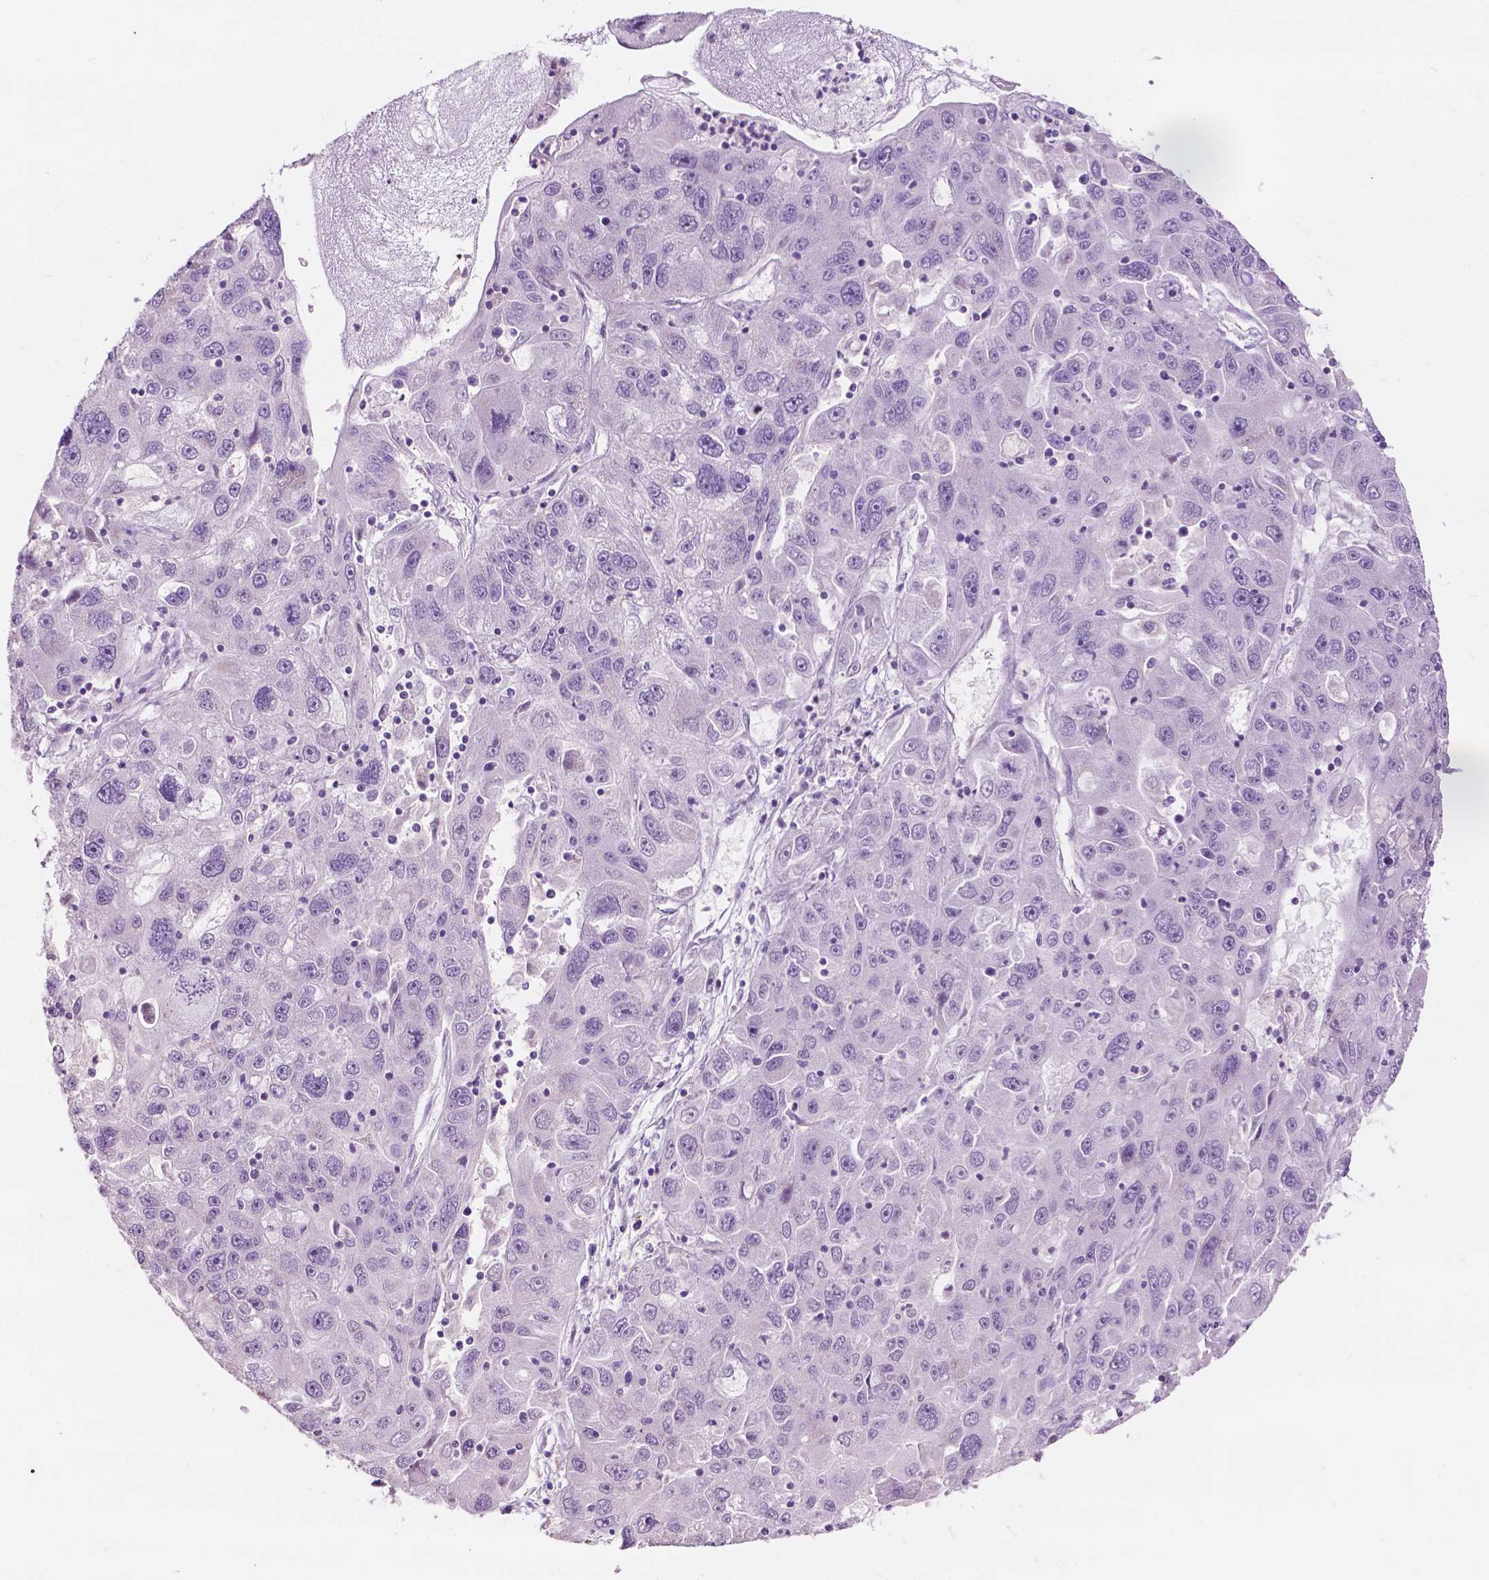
{"staining": {"intensity": "negative", "quantity": "none", "location": "none"}, "tissue": "stomach cancer", "cell_type": "Tumor cells", "image_type": "cancer", "snomed": [{"axis": "morphology", "description": "Adenocarcinoma, NOS"}, {"axis": "topography", "description": "Stomach"}], "caption": "Tumor cells are negative for brown protein staining in stomach adenocarcinoma. Brightfield microscopy of immunohistochemistry (IHC) stained with DAB (3,3'-diaminobenzidine) (brown) and hematoxylin (blue), captured at high magnification.", "gene": "NDUFS1", "patient": {"sex": "male", "age": 56}}